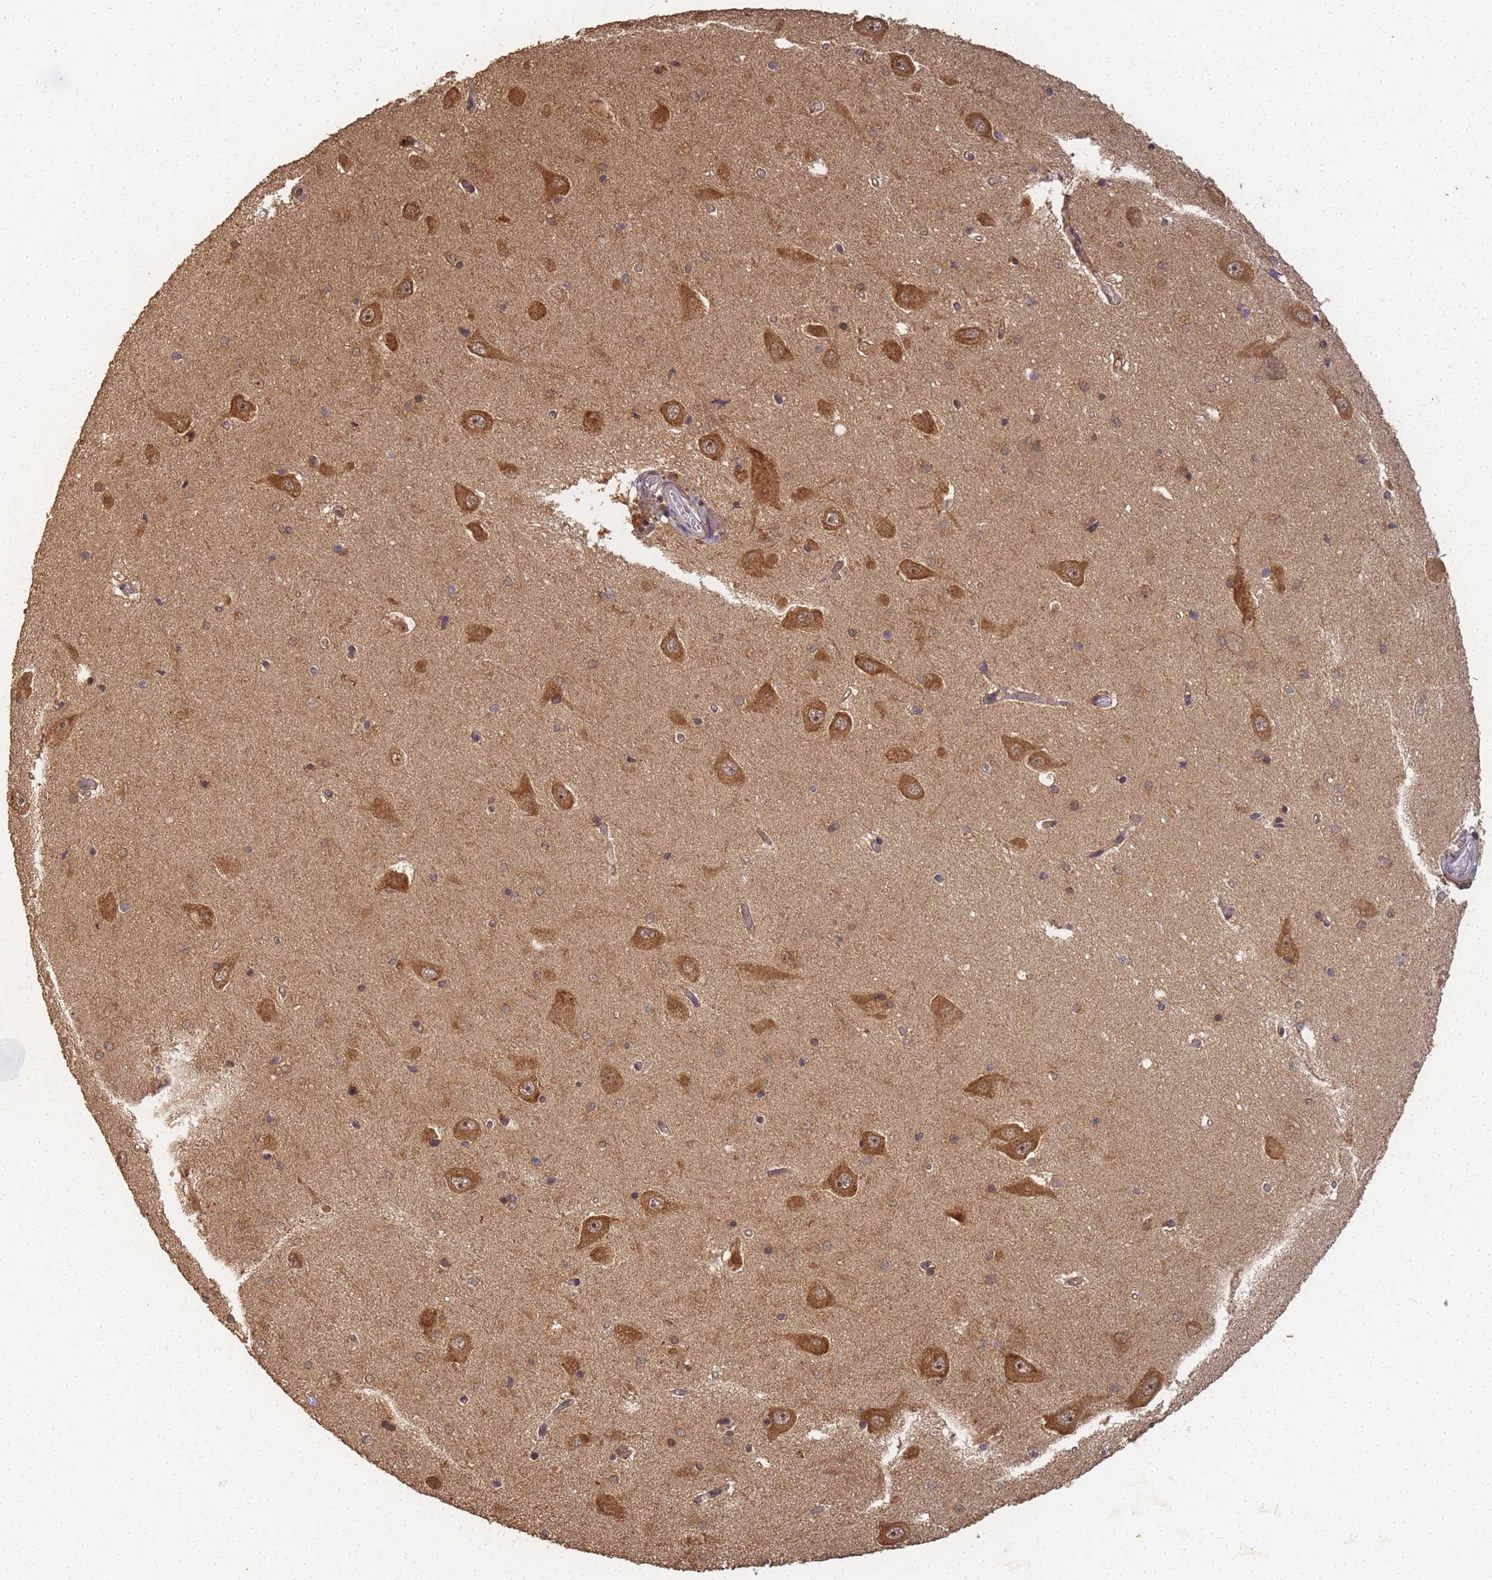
{"staining": {"intensity": "moderate", "quantity": "<25%", "location": "cytoplasmic/membranous"}, "tissue": "hippocampus", "cell_type": "Glial cells", "image_type": "normal", "snomed": [{"axis": "morphology", "description": "Normal tissue, NOS"}, {"axis": "topography", "description": "Hippocampus"}], "caption": "Brown immunohistochemical staining in benign human hippocampus displays moderate cytoplasmic/membranous expression in about <25% of glial cells.", "gene": "ALKBH1", "patient": {"sex": "male", "age": 45}}